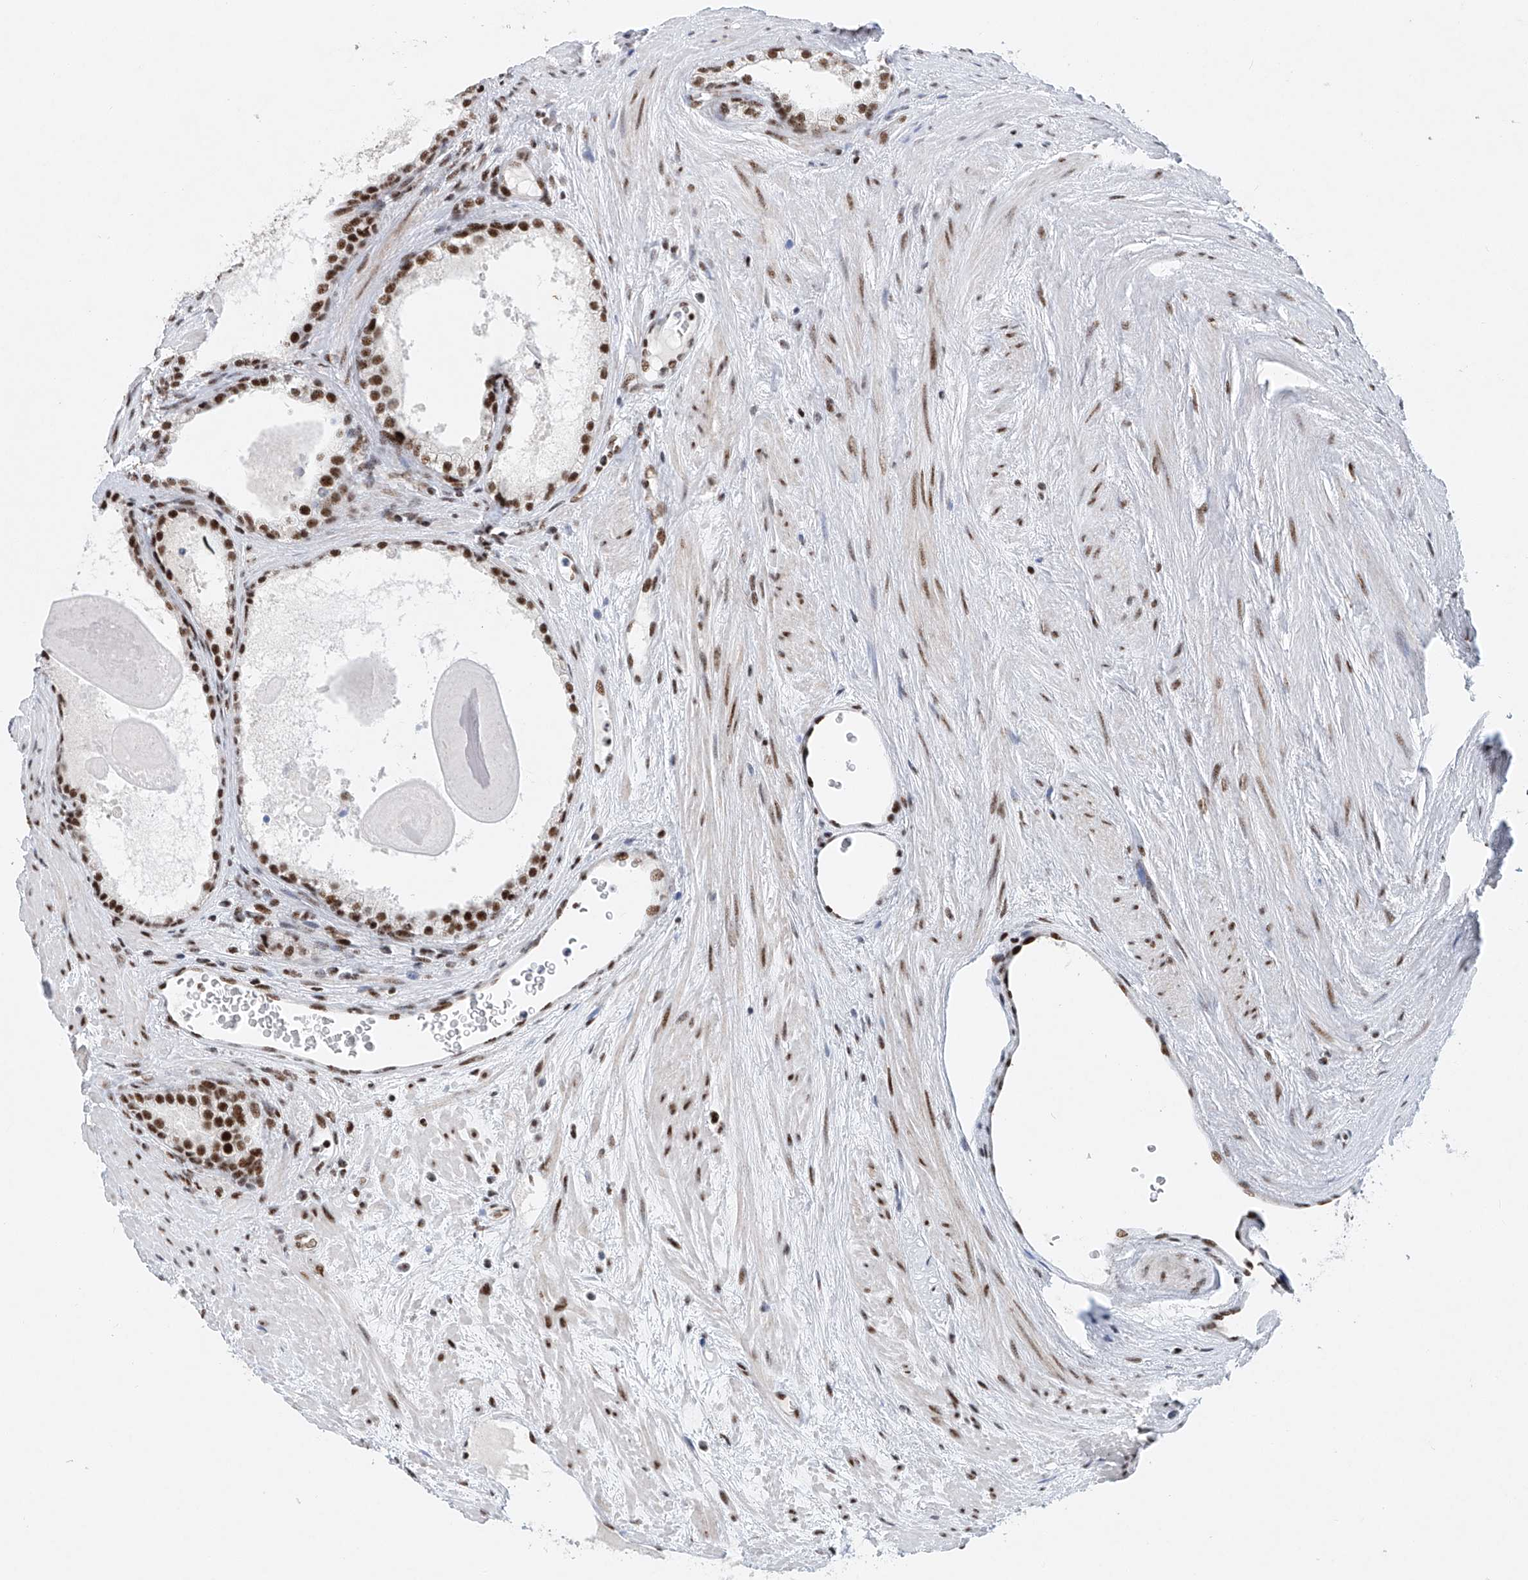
{"staining": {"intensity": "moderate", "quantity": ">75%", "location": "nuclear"}, "tissue": "prostate cancer", "cell_type": "Tumor cells", "image_type": "cancer", "snomed": [{"axis": "morphology", "description": "Normal morphology"}, {"axis": "morphology", "description": "Adenocarcinoma, Low grade"}, {"axis": "topography", "description": "Prostate"}], "caption": "A brown stain highlights moderate nuclear positivity of a protein in human adenocarcinoma (low-grade) (prostate) tumor cells.", "gene": "TAF4", "patient": {"sex": "male", "age": 72}}